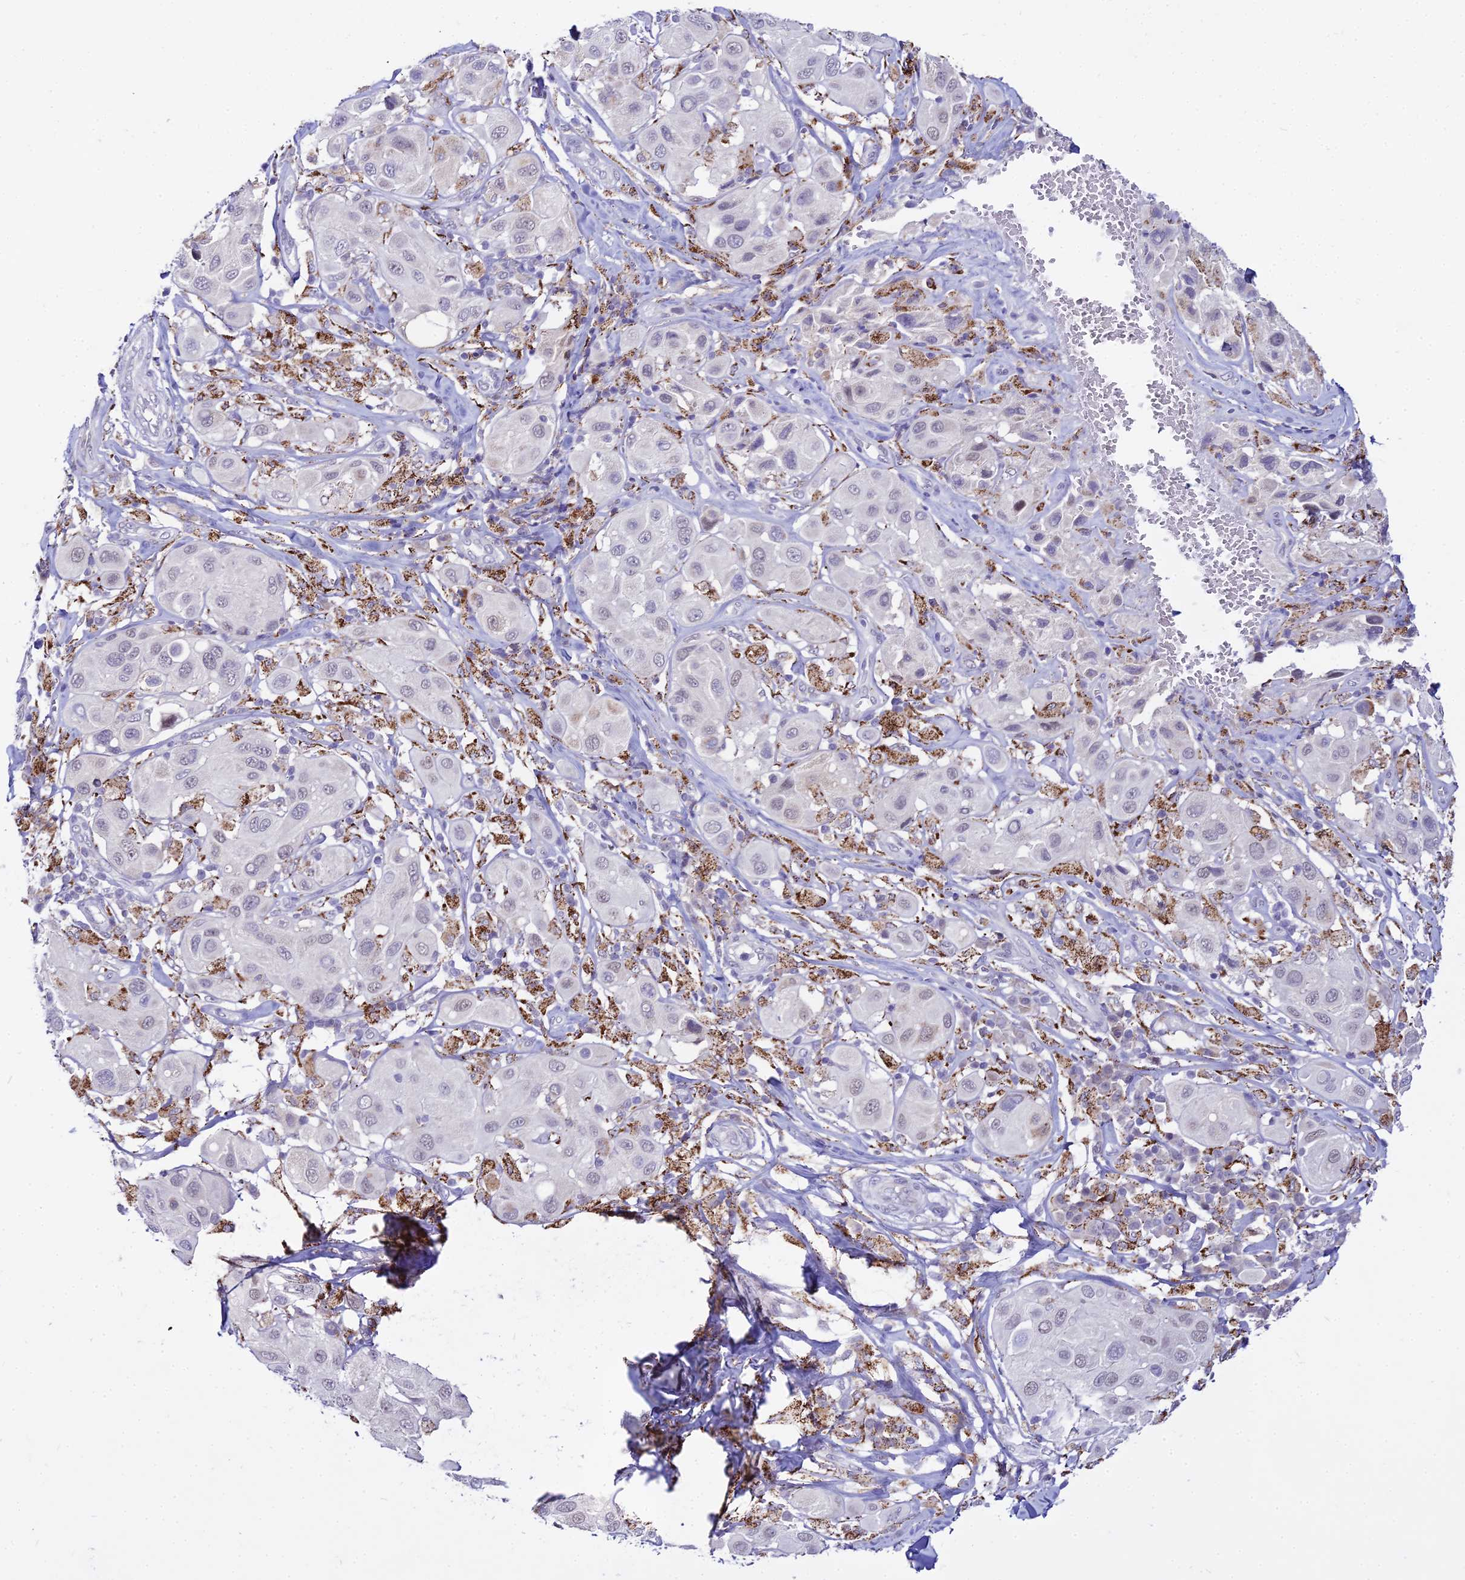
{"staining": {"intensity": "weak", "quantity": "<25%", "location": "nuclear"}, "tissue": "melanoma", "cell_type": "Tumor cells", "image_type": "cancer", "snomed": [{"axis": "morphology", "description": "Malignant melanoma, Metastatic site"}, {"axis": "topography", "description": "Skin"}], "caption": "This is a micrograph of immunohistochemistry staining of melanoma, which shows no positivity in tumor cells.", "gene": "C6orf163", "patient": {"sex": "male", "age": 41}}